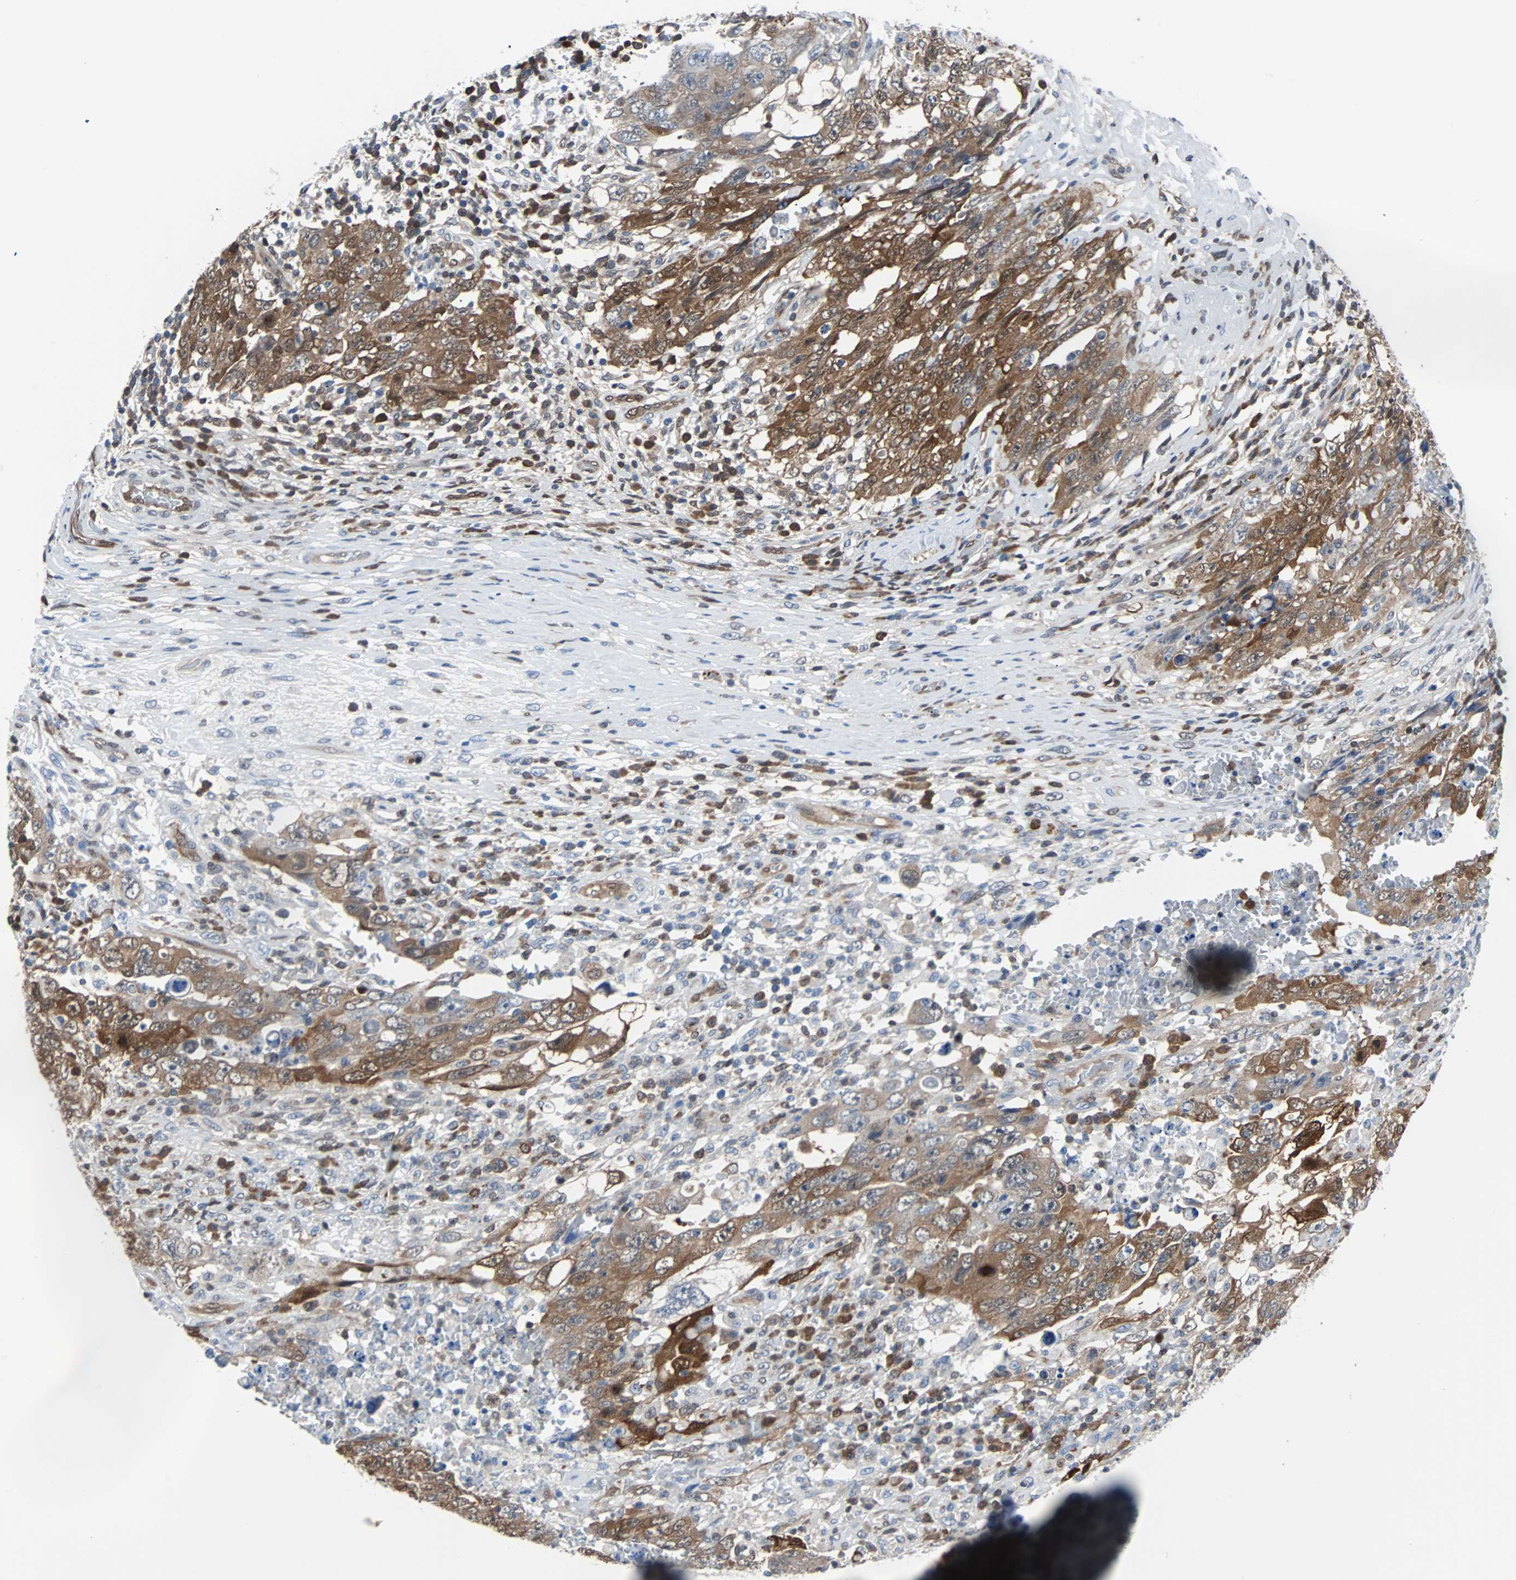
{"staining": {"intensity": "moderate", "quantity": ">75%", "location": "cytoplasmic/membranous"}, "tissue": "testis cancer", "cell_type": "Tumor cells", "image_type": "cancer", "snomed": [{"axis": "morphology", "description": "Carcinoma, Embryonal, NOS"}, {"axis": "topography", "description": "Testis"}], "caption": "Testis cancer (embryonal carcinoma) stained with a protein marker exhibits moderate staining in tumor cells.", "gene": "MAP2K6", "patient": {"sex": "male", "age": 26}}